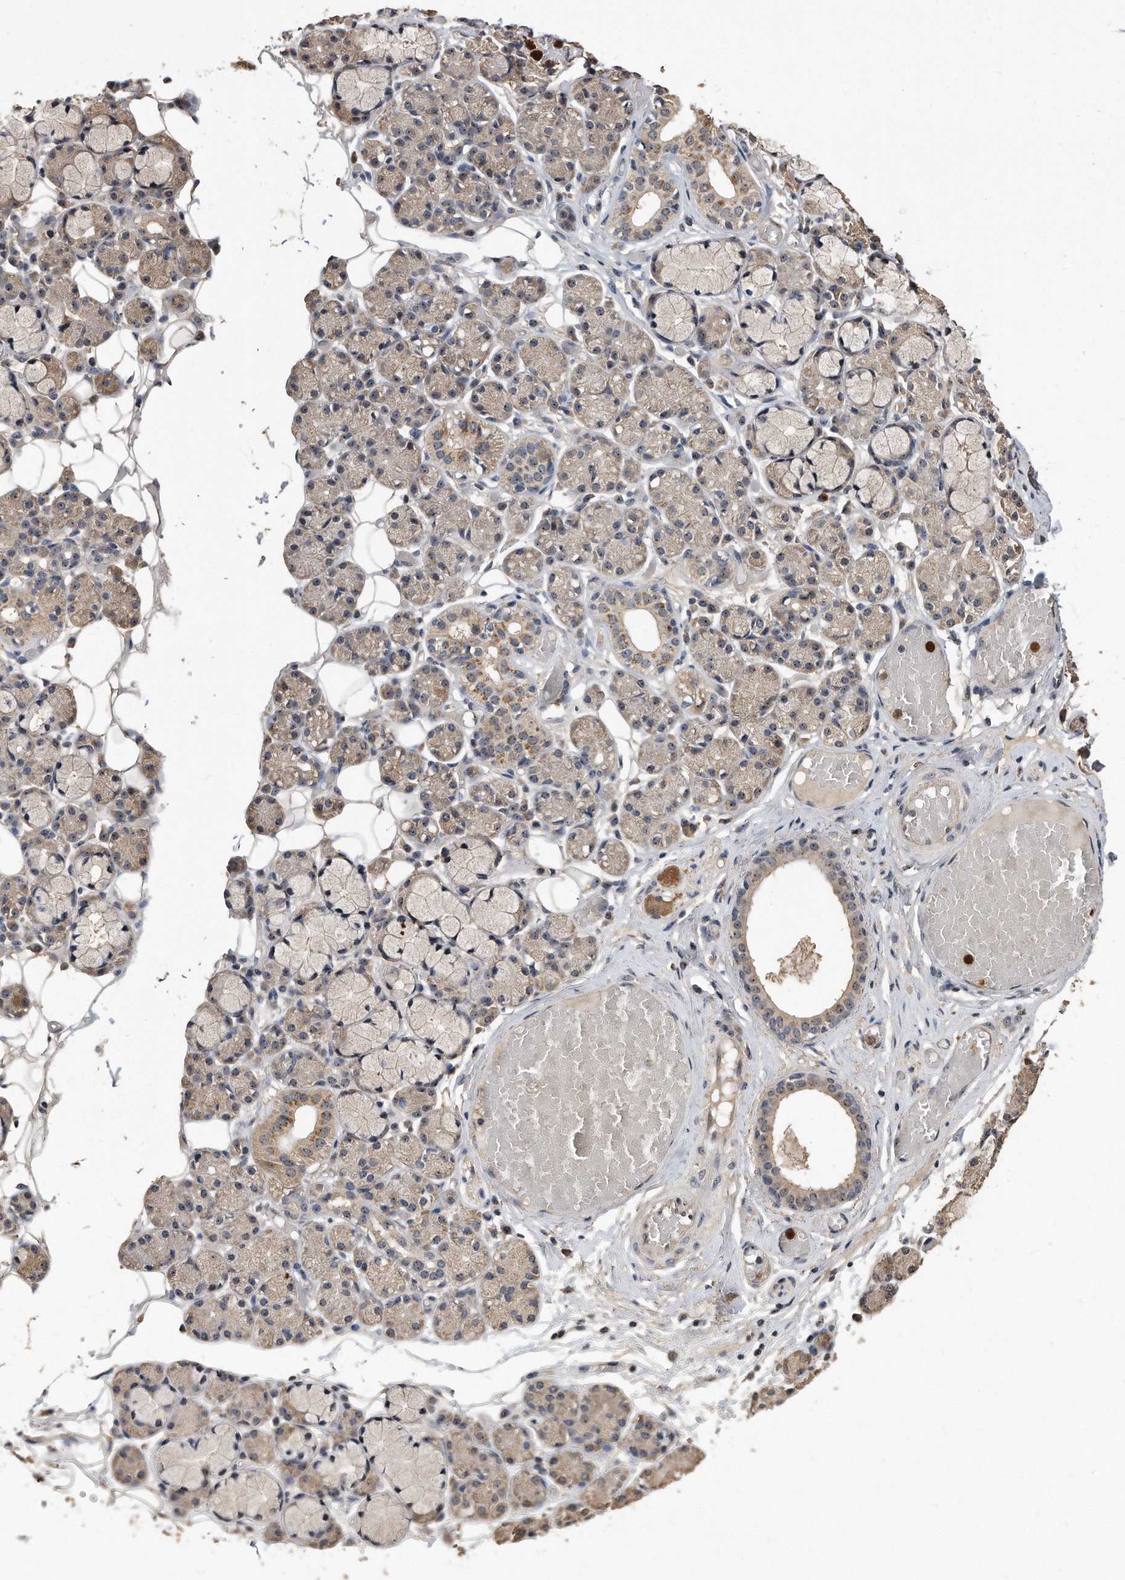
{"staining": {"intensity": "weak", "quantity": "25%-75%", "location": "cytoplasmic/membranous"}, "tissue": "salivary gland", "cell_type": "Glandular cells", "image_type": "normal", "snomed": [{"axis": "morphology", "description": "Normal tissue, NOS"}, {"axis": "topography", "description": "Salivary gland"}], "caption": "This is an image of IHC staining of normal salivary gland, which shows weak positivity in the cytoplasmic/membranous of glandular cells.", "gene": "PELO", "patient": {"sex": "male", "age": 63}}